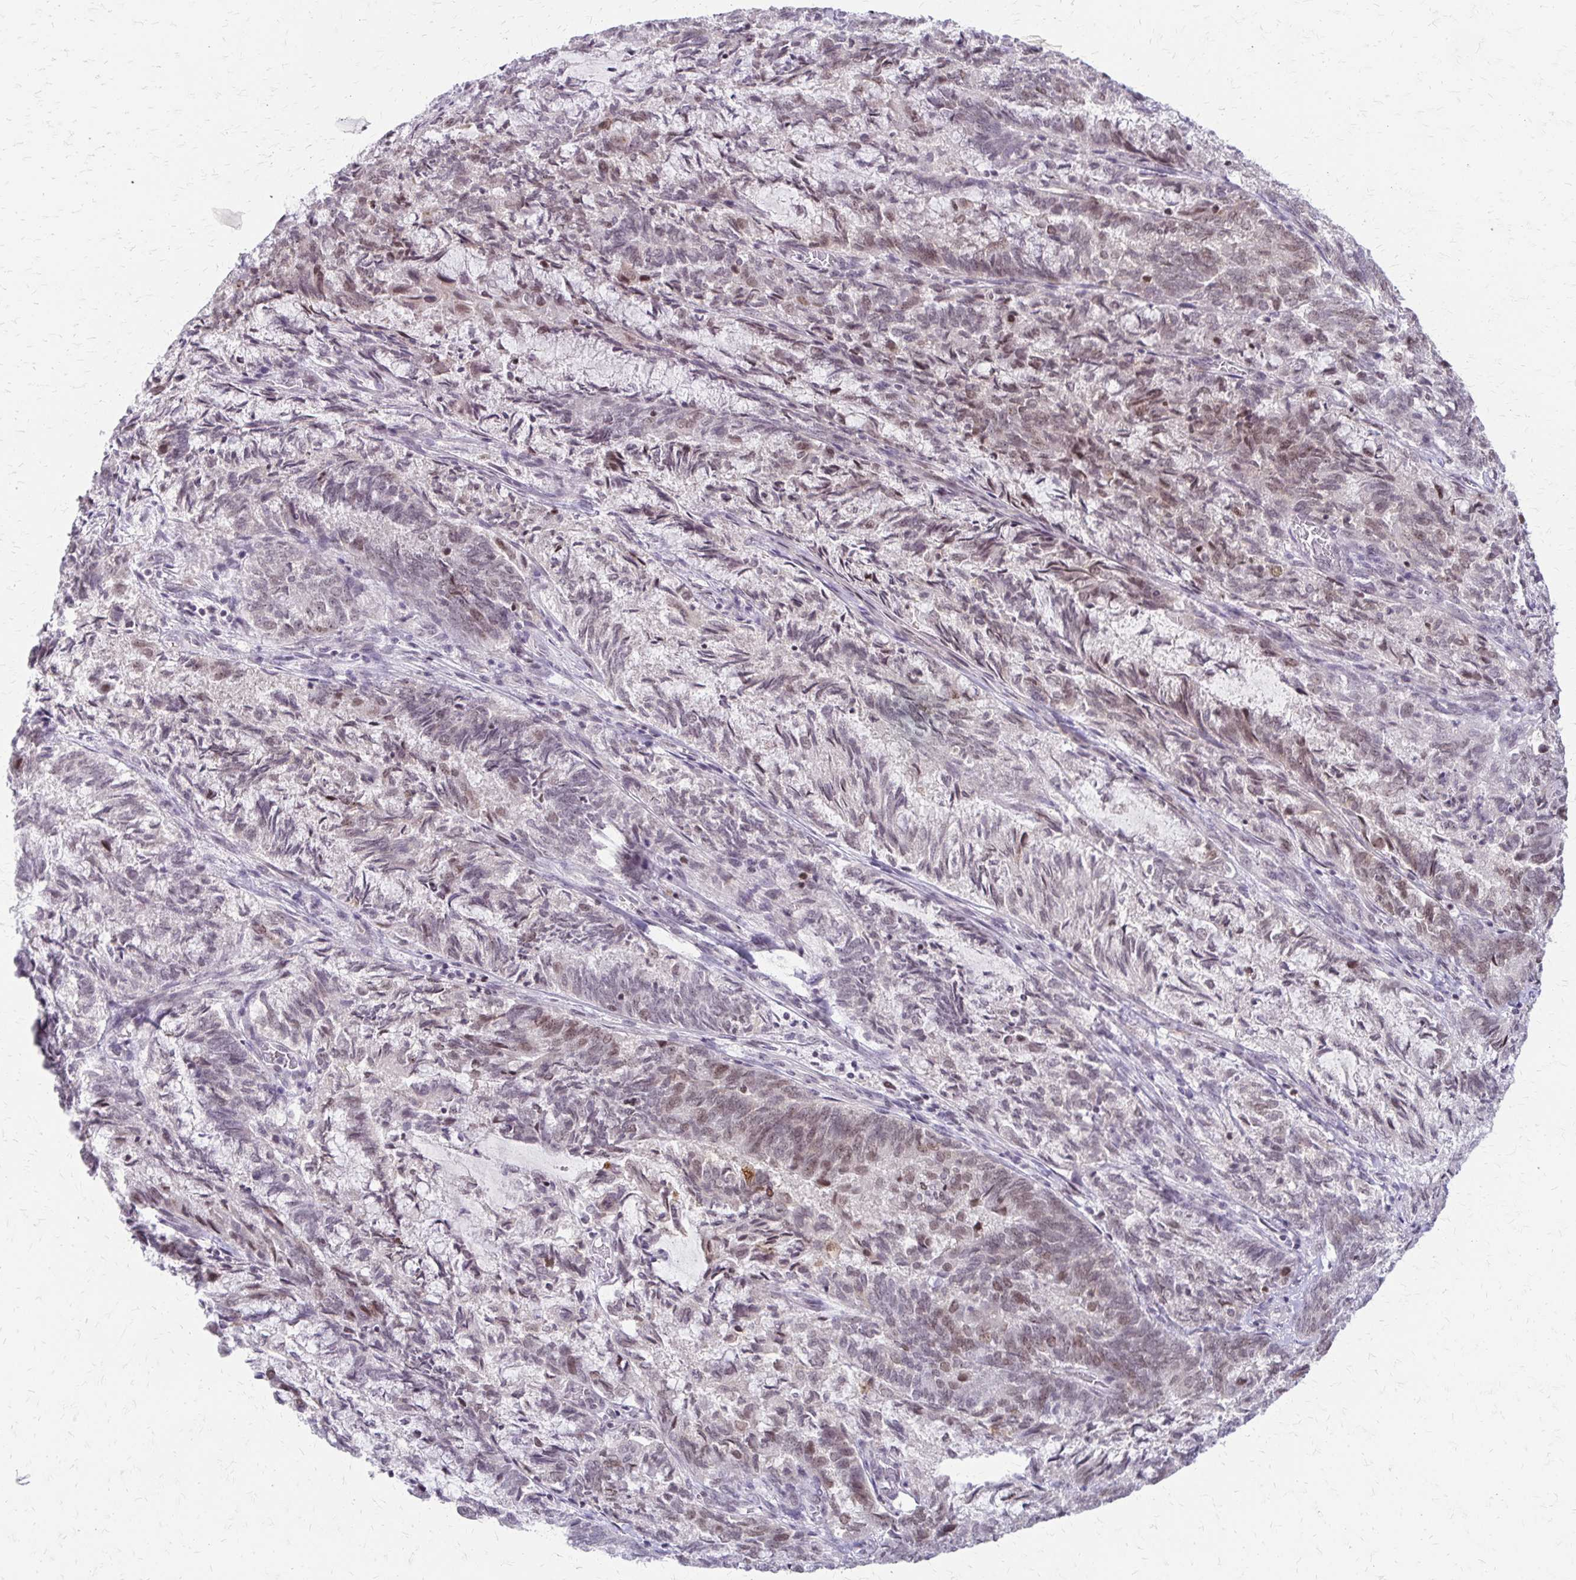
{"staining": {"intensity": "weak", "quantity": "25%-75%", "location": "nuclear"}, "tissue": "endometrial cancer", "cell_type": "Tumor cells", "image_type": "cancer", "snomed": [{"axis": "morphology", "description": "Adenocarcinoma, NOS"}, {"axis": "topography", "description": "Endometrium"}], "caption": "Immunohistochemical staining of human endometrial cancer demonstrates low levels of weak nuclear protein positivity in approximately 25%-75% of tumor cells. Nuclei are stained in blue.", "gene": "EED", "patient": {"sex": "female", "age": 80}}